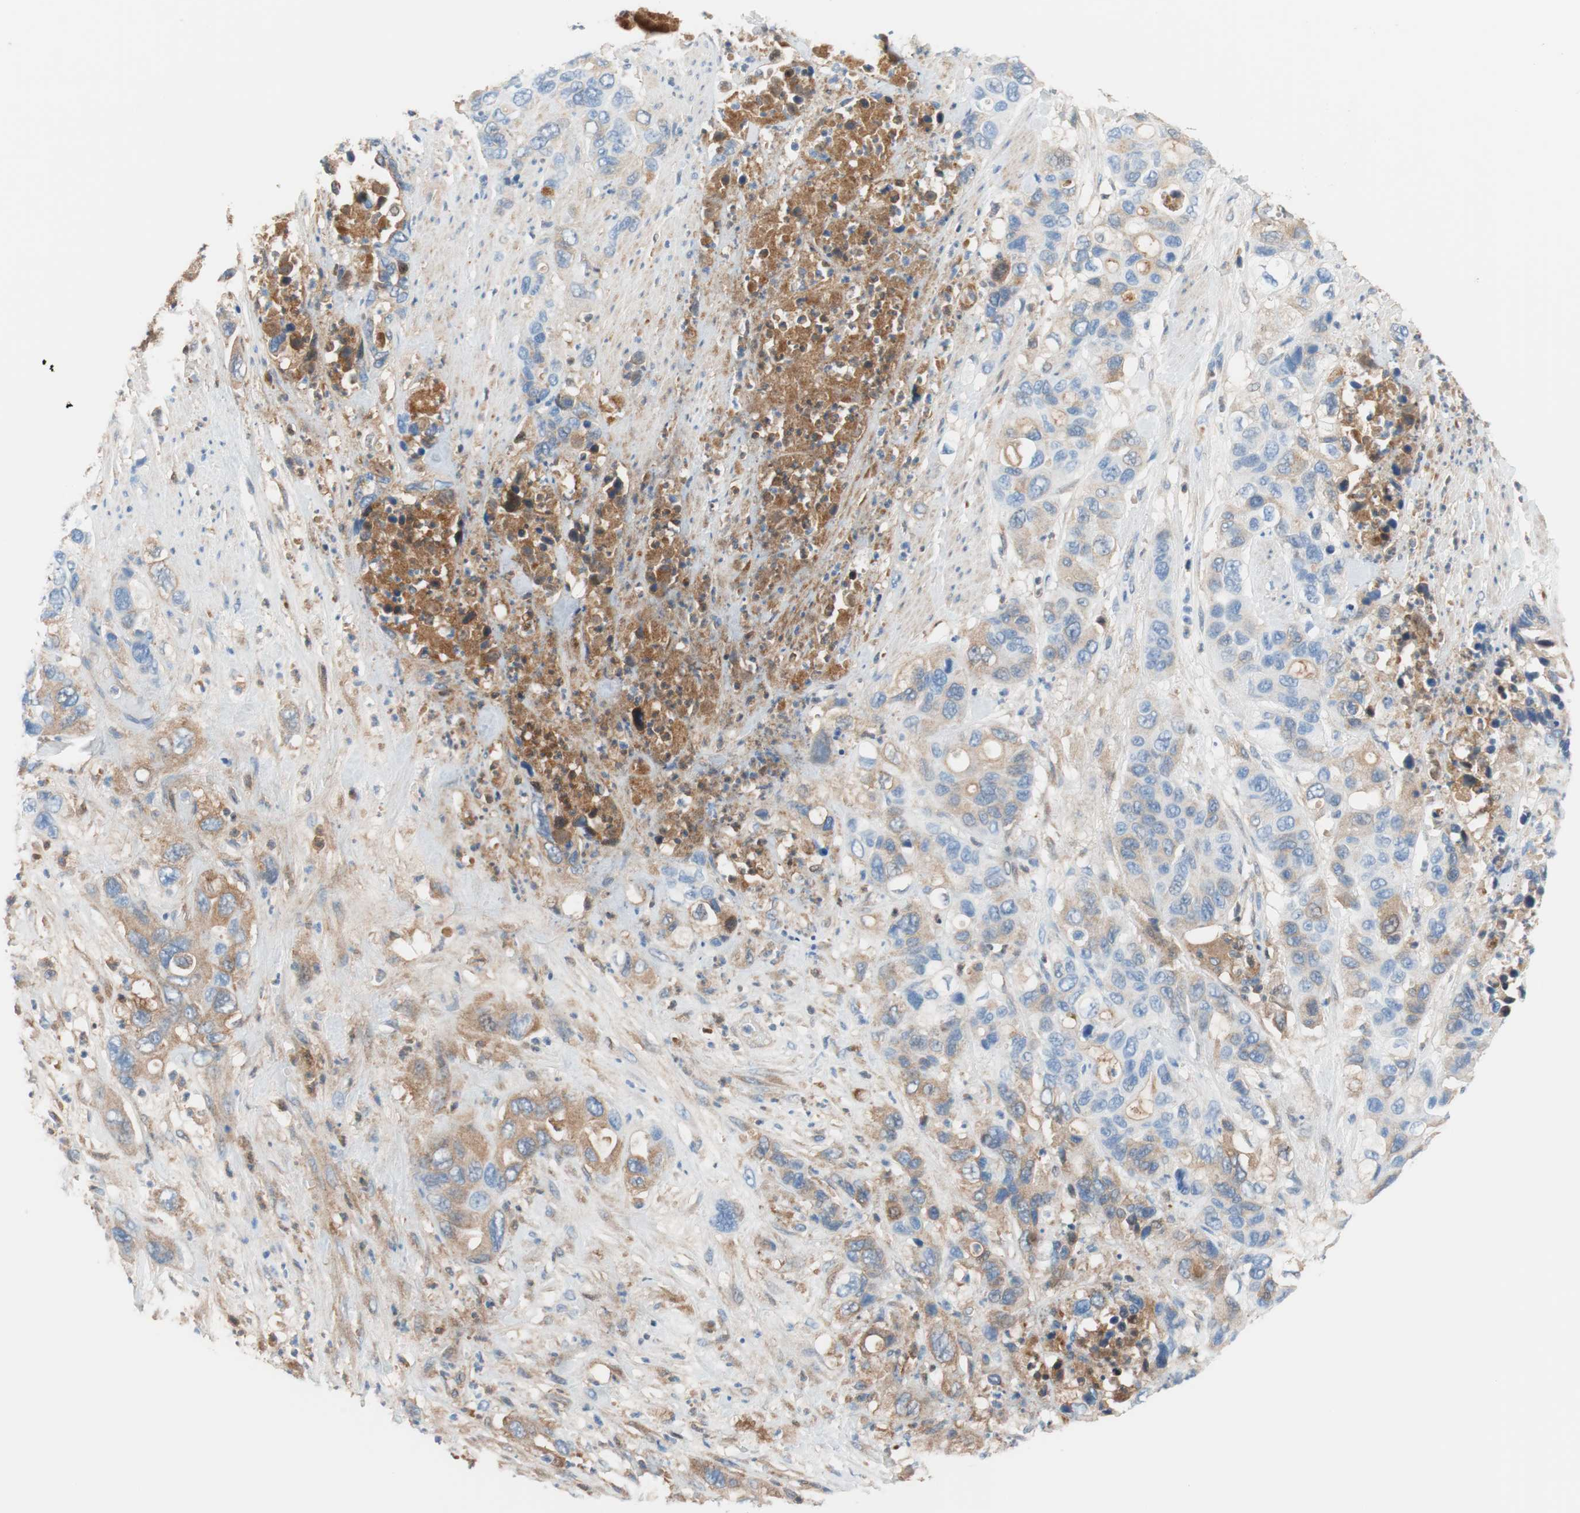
{"staining": {"intensity": "weak", "quantity": "25%-75%", "location": "cytoplasmic/membranous"}, "tissue": "pancreatic cancer", "cell_type": "Tumor cells", "image_type": "cancer", "snomed": [{"axis": "morphology", "description": "Adenocarcinoma, NOS"}, {"axis": "topography", "description": "Pancreas"}], "caption": "Brown immunohistochemical staining in human pancreatic cancer (adenocarcinoma) demonstrates weak cytoplasmic/membranous positivity in about 25%-75% of tumor cells. Nuclei are stained in blue.", "gene": "RBP4", "patient": {"sex": "female", "age": 71}}